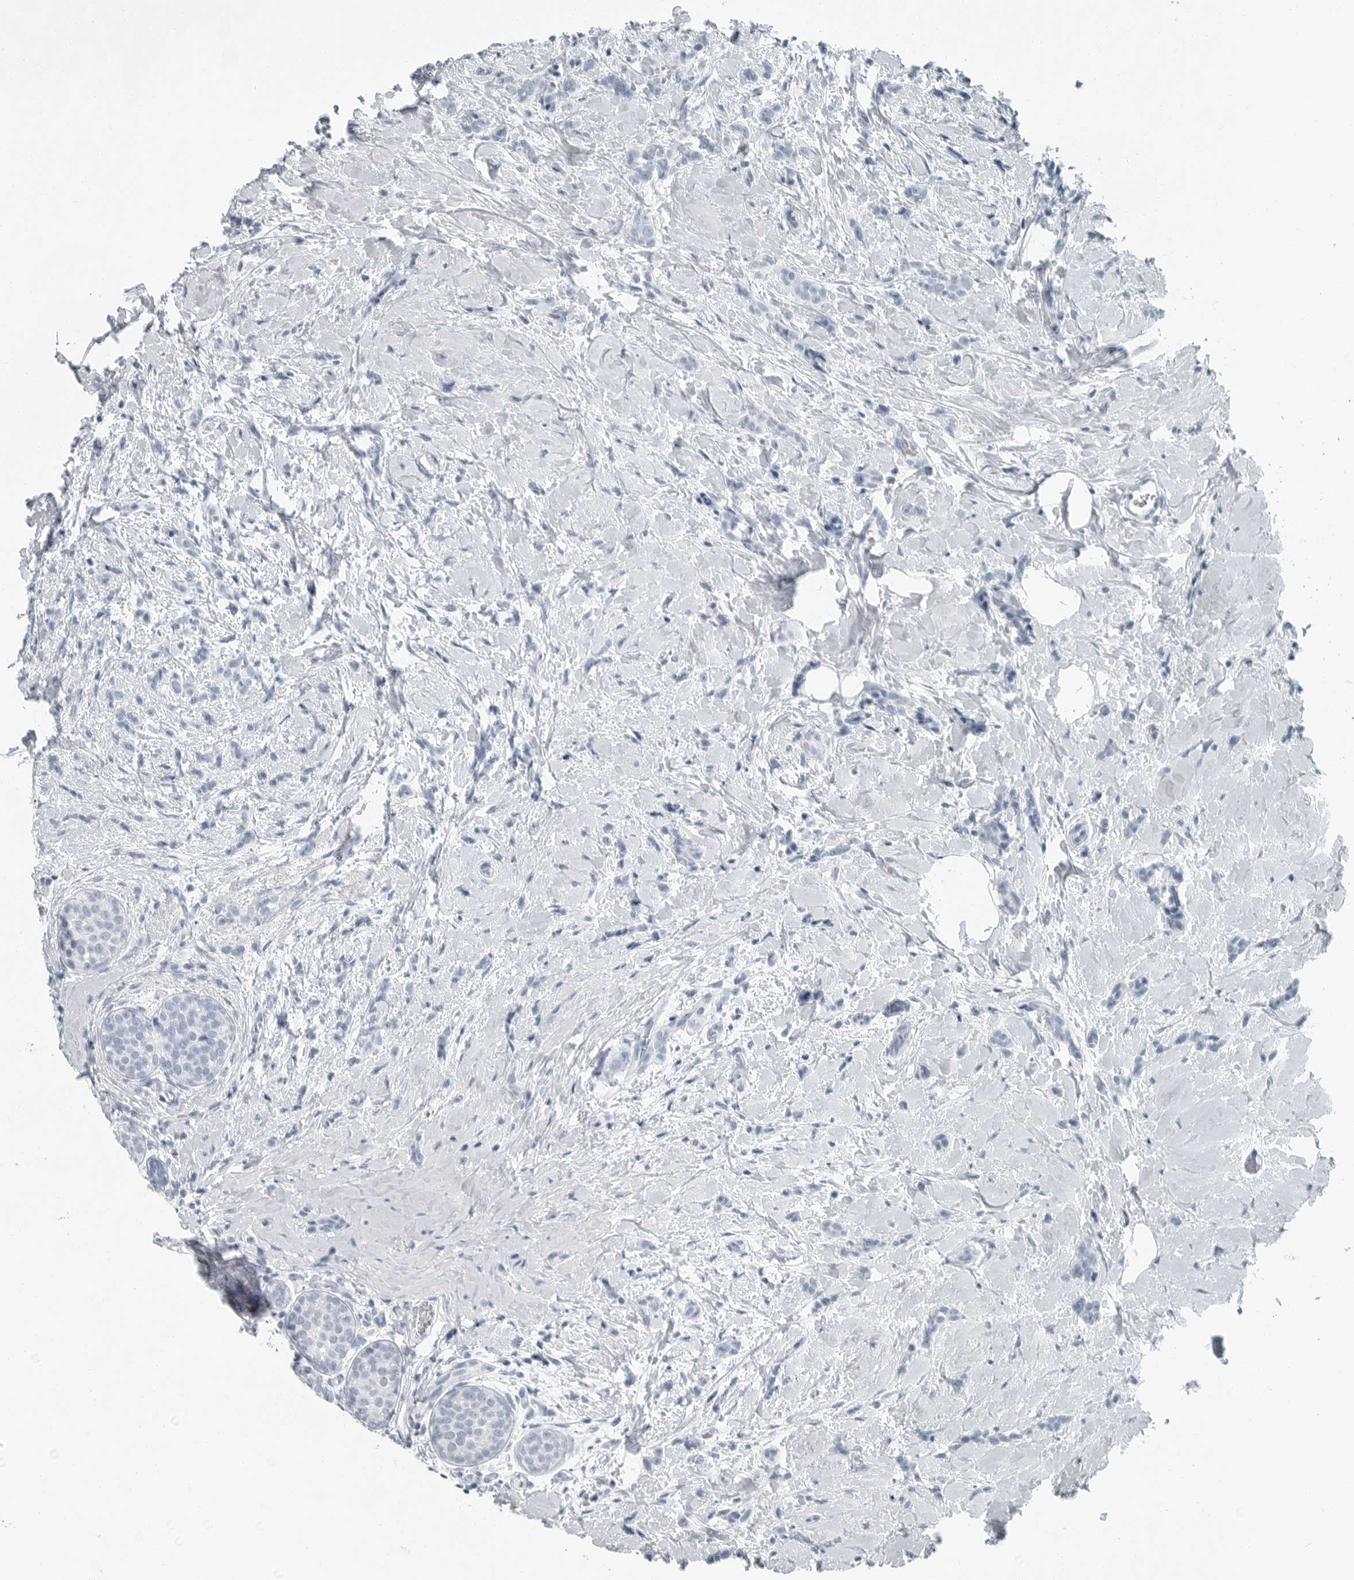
{"staining": {"intensity": "negative", "quantity": "none", "location": "none"}, "tissue": "breast cancer", "cell_type": "Tumor cells", "image_type": "cancer", "snomed": [{"axis": "morphology", "description": "Lobular carcinoma, in situ"}, {"axis": "morphology", "description": "Lobular carcinoma"}, {"axis": "topography", "description": "Breast"}], "caption": "This micrograph is of breast cancer (lobular carcinoma in situ) stained with IHC to label a protein in brown with the nuclei are counter-stained blue. There is no positivity in tumor cells. The staining is performed using DAB brown chromogen with nuclei counter-stained in using hematoxylin.", "gene": "FABP6", "patient": {"sex": "female", "age": 41}}